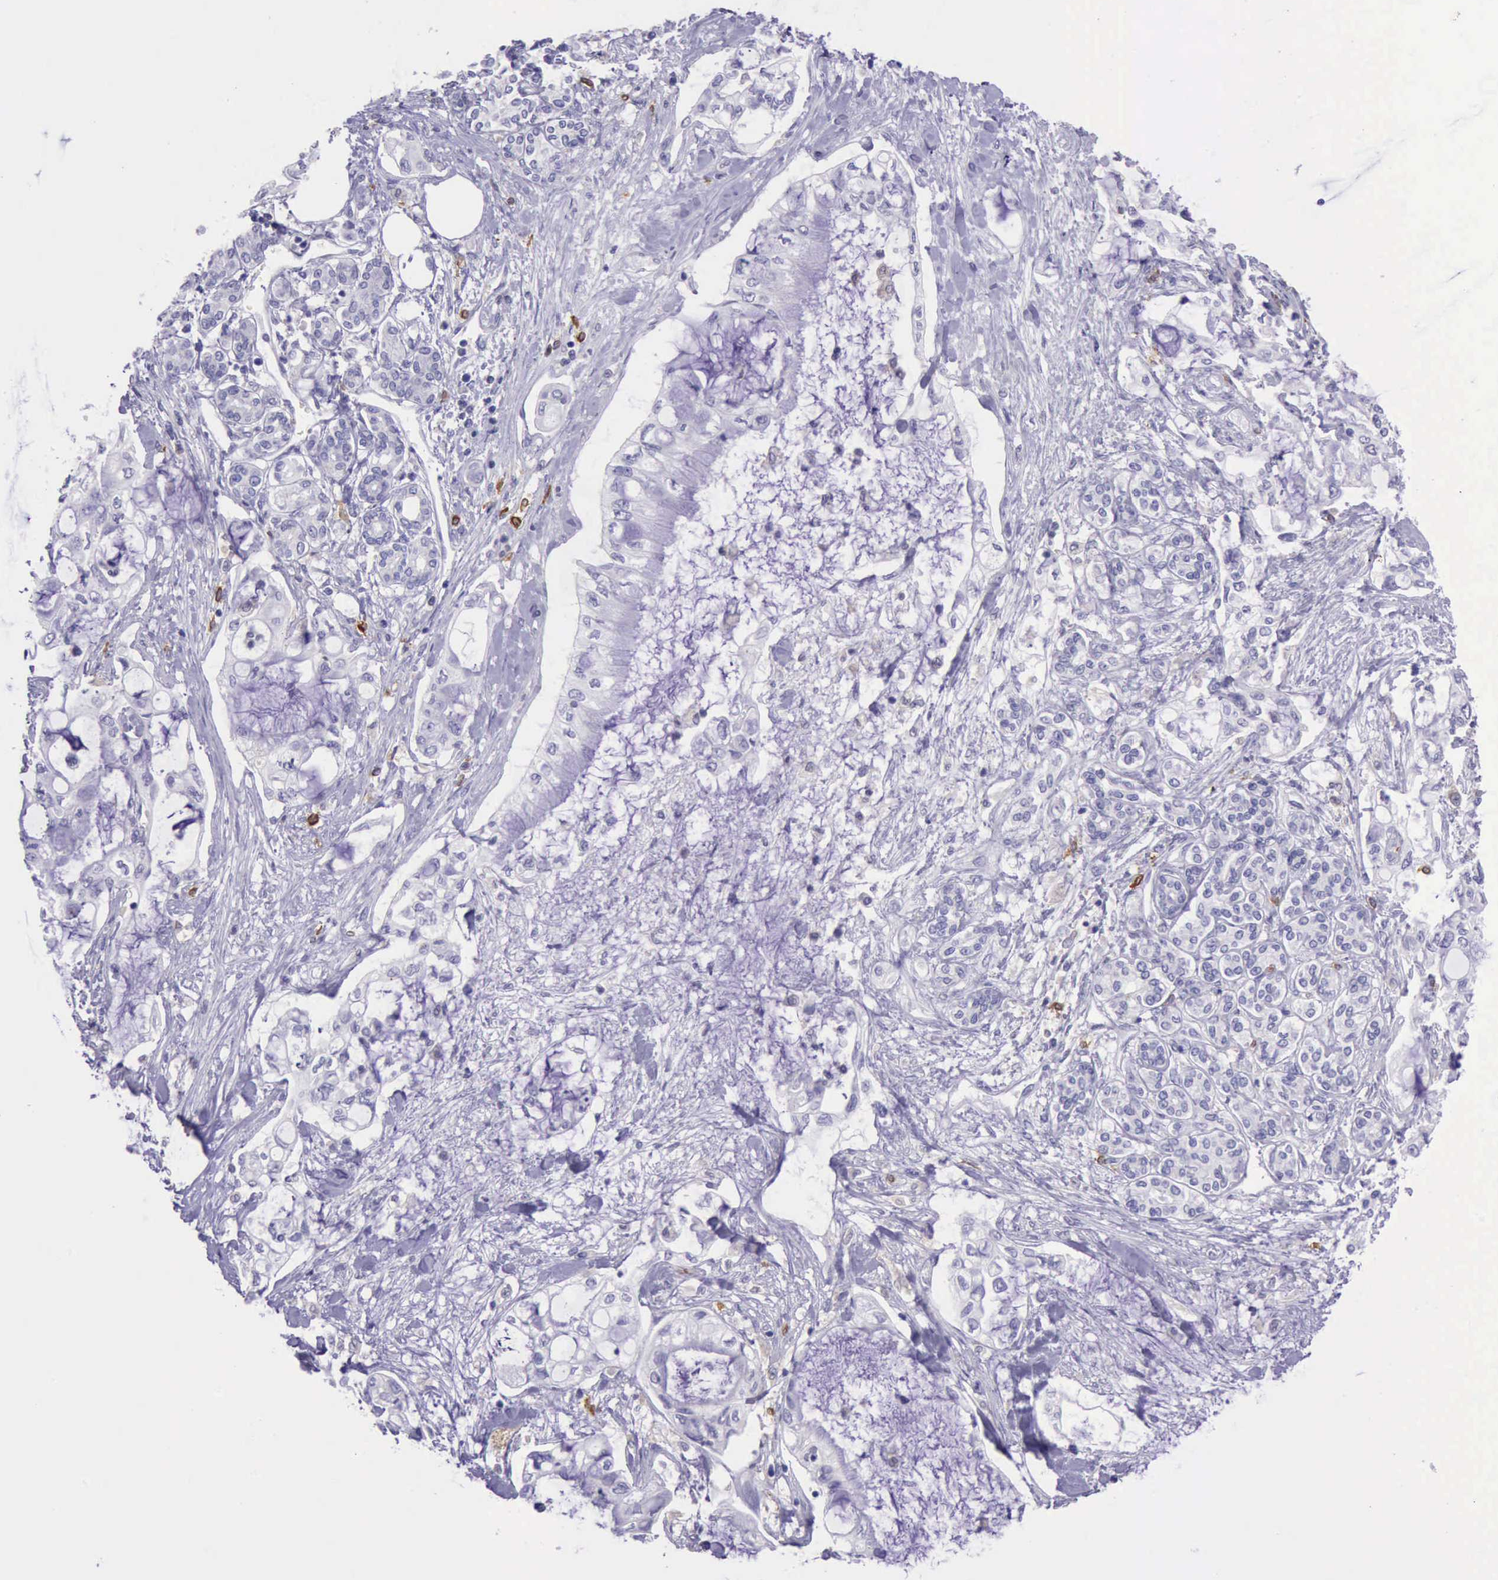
{"staining": {"intensity": "negative", "quantity": "none", "location": "none"}, "tissue": "pancreatic cancer", "cell_type": "Tumor cells", "image_type": "cancer", "snomed": [{"axis": "morphology", "description": "Adenocarcinoma, NOS"}, {"axis": "topography", "description": "Pancreas"}], "caption": "Image shows no protein positivity in tumor cells of pancreatic cancer (adenocarcinoma) tissue.", "gene": "BTK", "patient": {"sex": "female", "age": 70}}